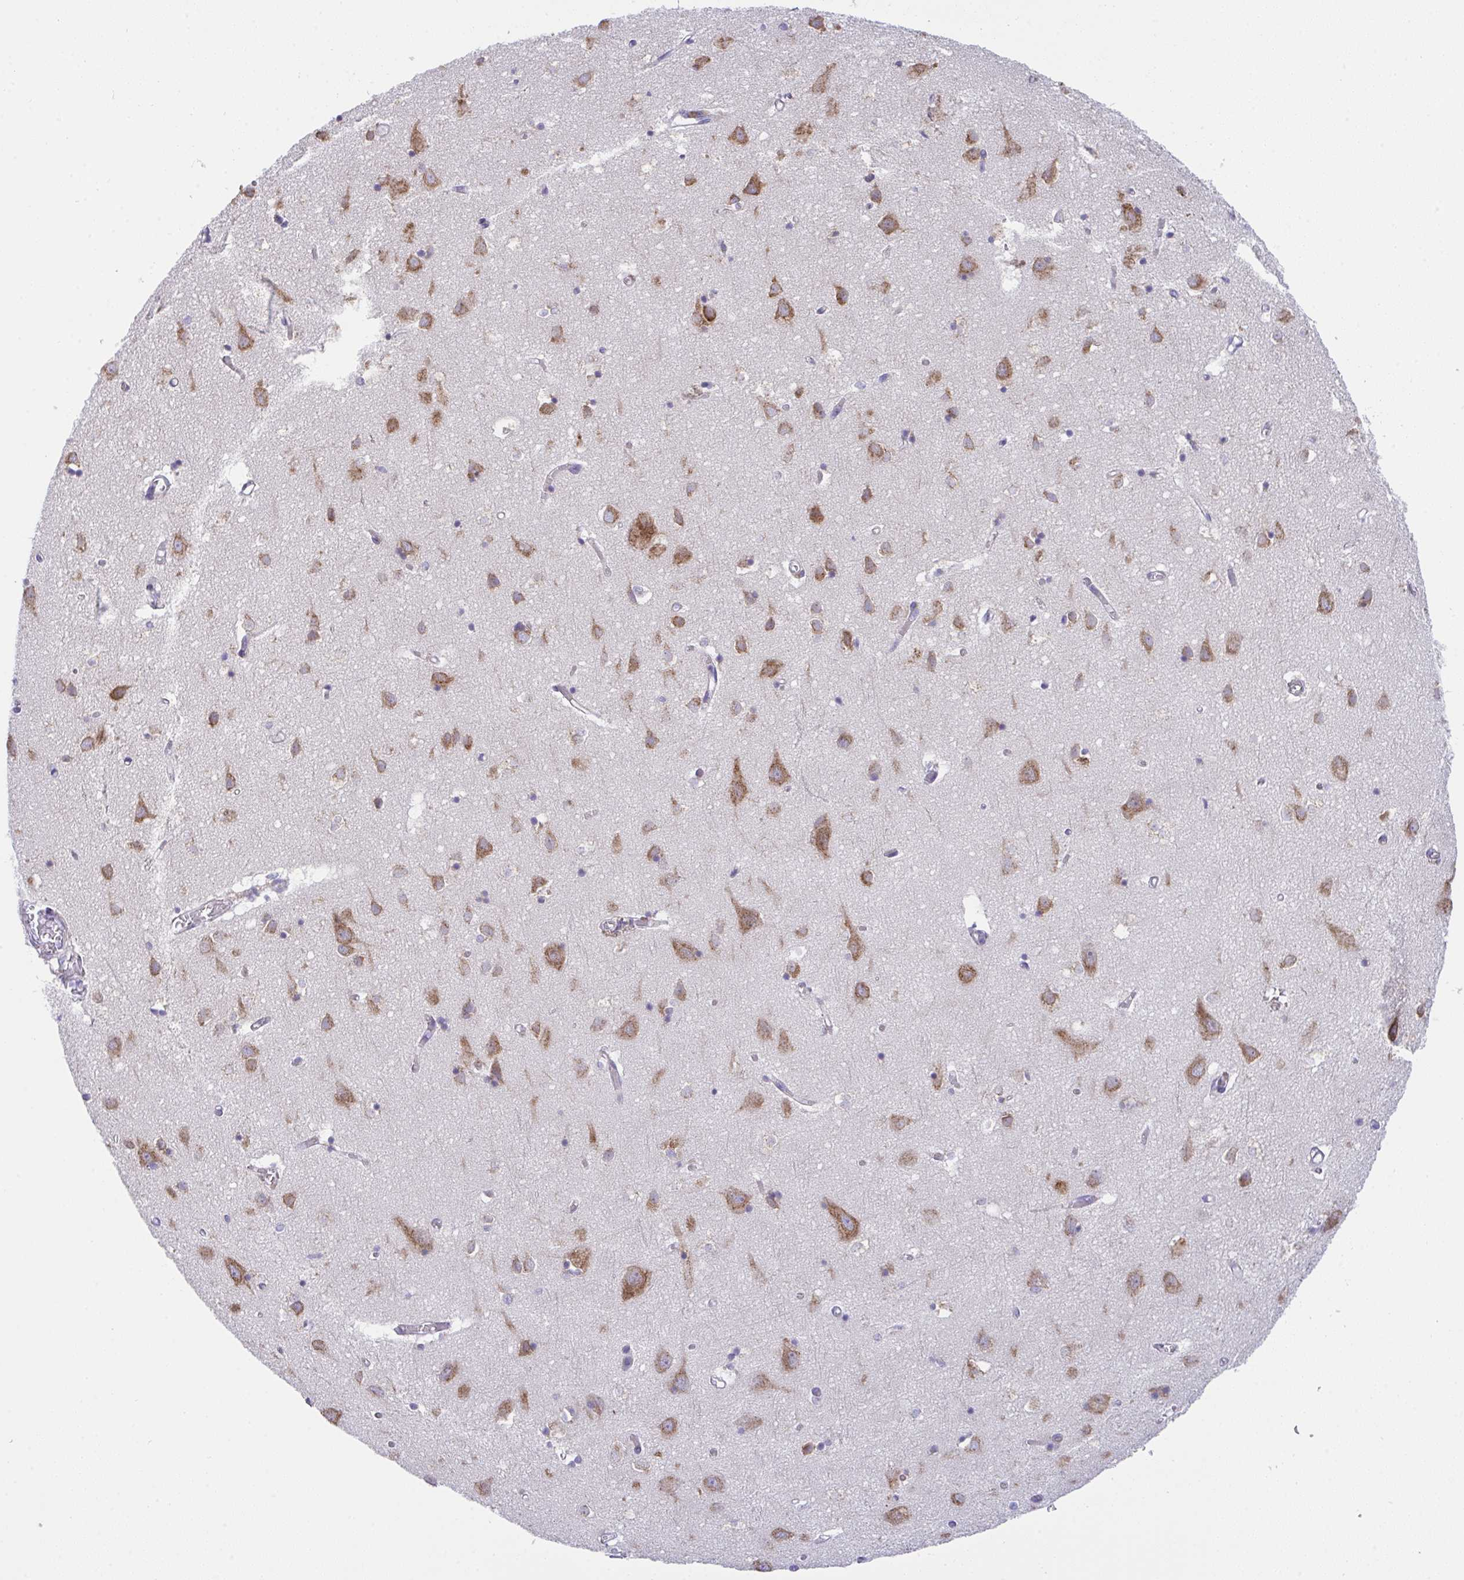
{"staining": {"intensity": "negative", "quantity": "none", "location": "none"}, "tissue": "cerebral cortex", "cell_type": "Endothelial cells", "image_type": "normal", "snomed": [{"axis": "morphology", "description": "Normal tissue, NOS"}, {"axis": "topography", "description": "Cerebral cortex"}], "caption": "Immunohistochemistry histopathology image of benign cerebral cortex stained for a protein (brown), which displays no positivity in endothelial cells. (DAB IHC visualized using brightfield microscopy, high magnification).", "gene": "MIA3", "patient": {"sex": "male", "age": 70}}